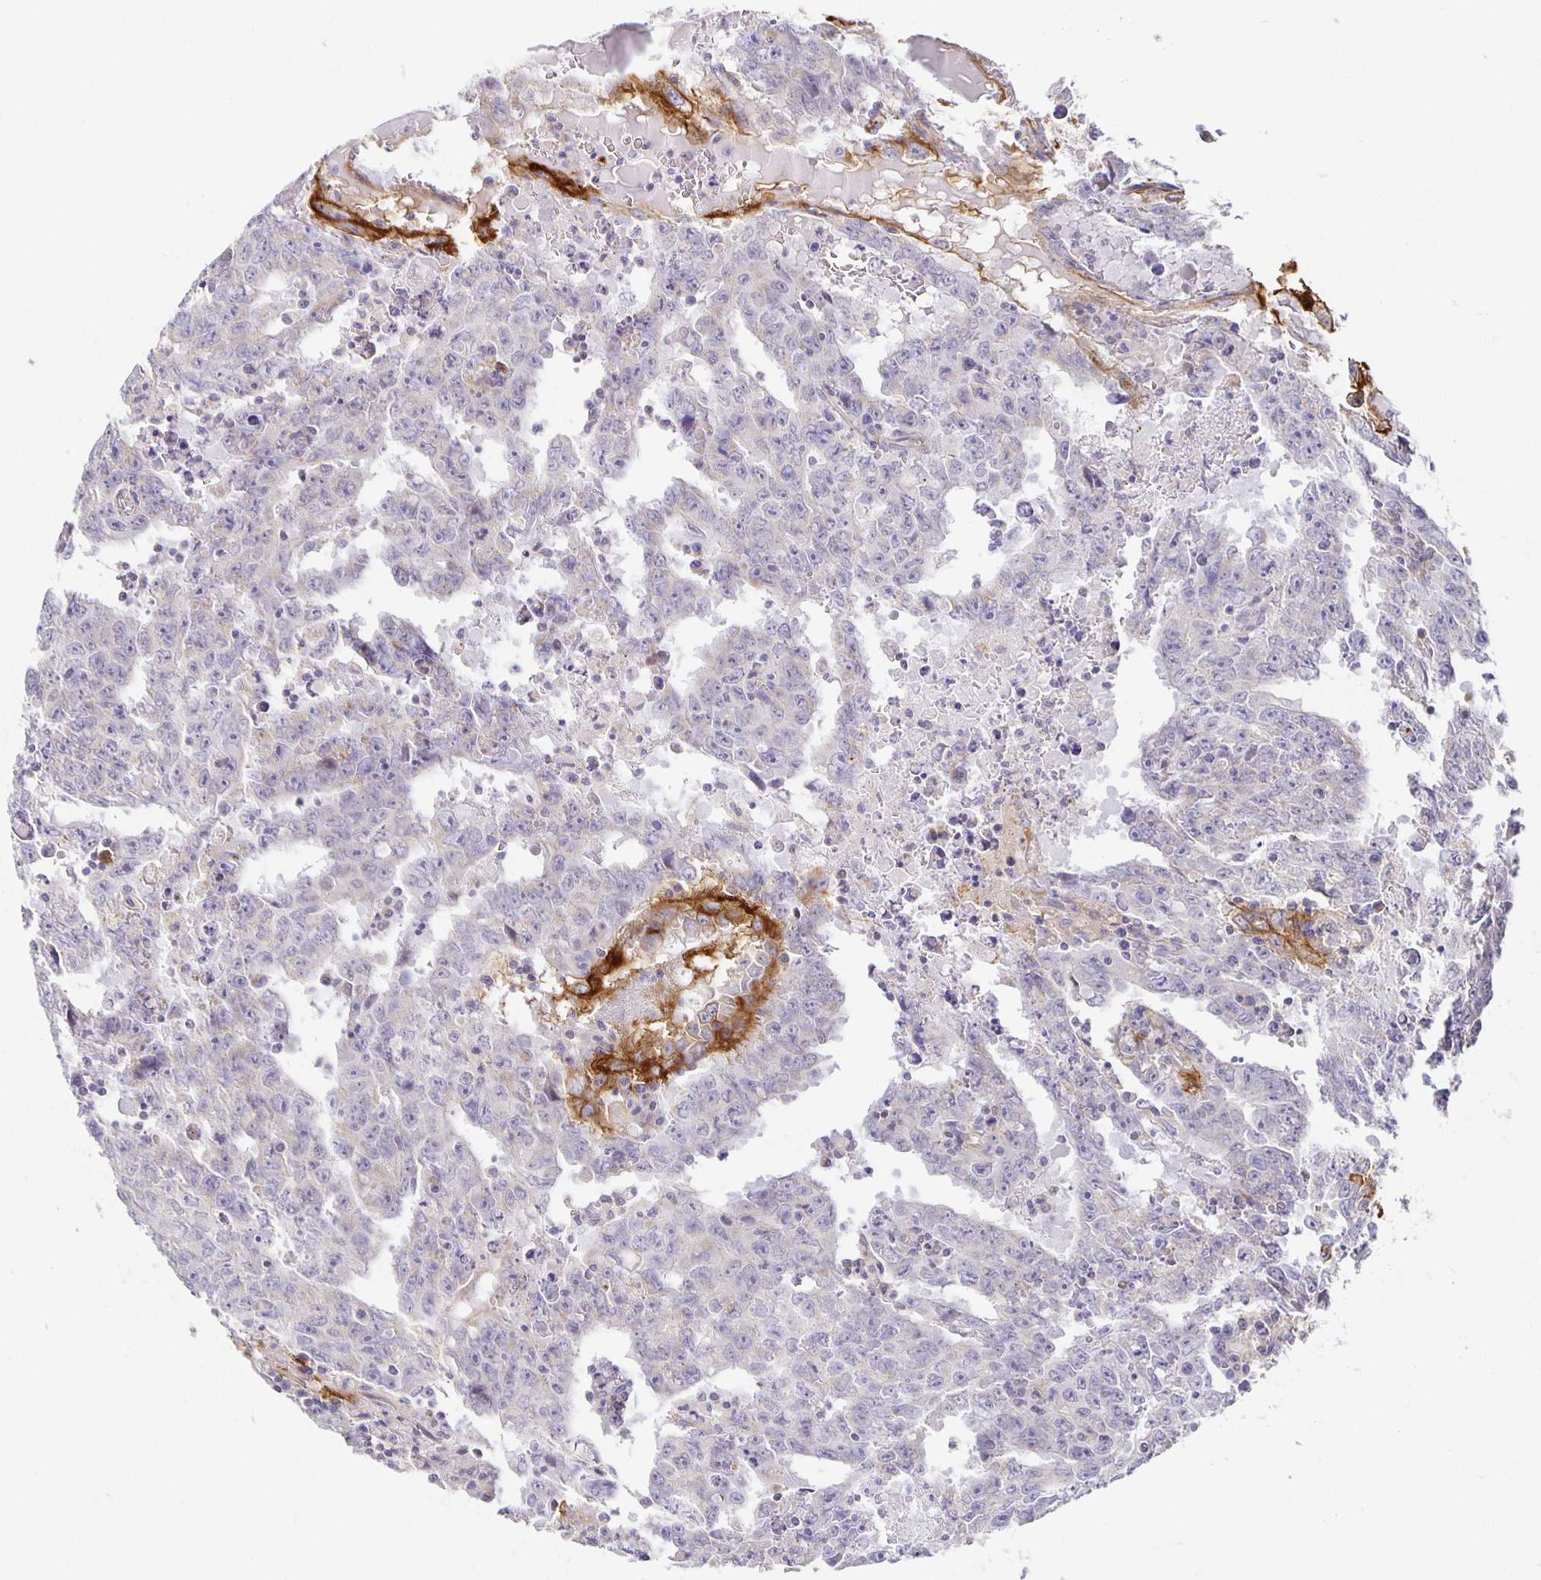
{"staining": {"intensity": "negative", "quantity": "none", "location": "none"}, "tissue": "testis cancer", "cell_type": "Tumor cells", "image_type": "cancer", "snomed": [{"axis": "morphology", "description": "Carcinoma, Embryonal, NOS"}, {"axis": "topography", "description": "Testis"}], "caption": "Testis cancer stained for a protein using immunohistochemistry (IHC) demonstrates no positivity tumor cells.", "gene": "FLRT3", "patient": {"sex": "male", "age": 22}}